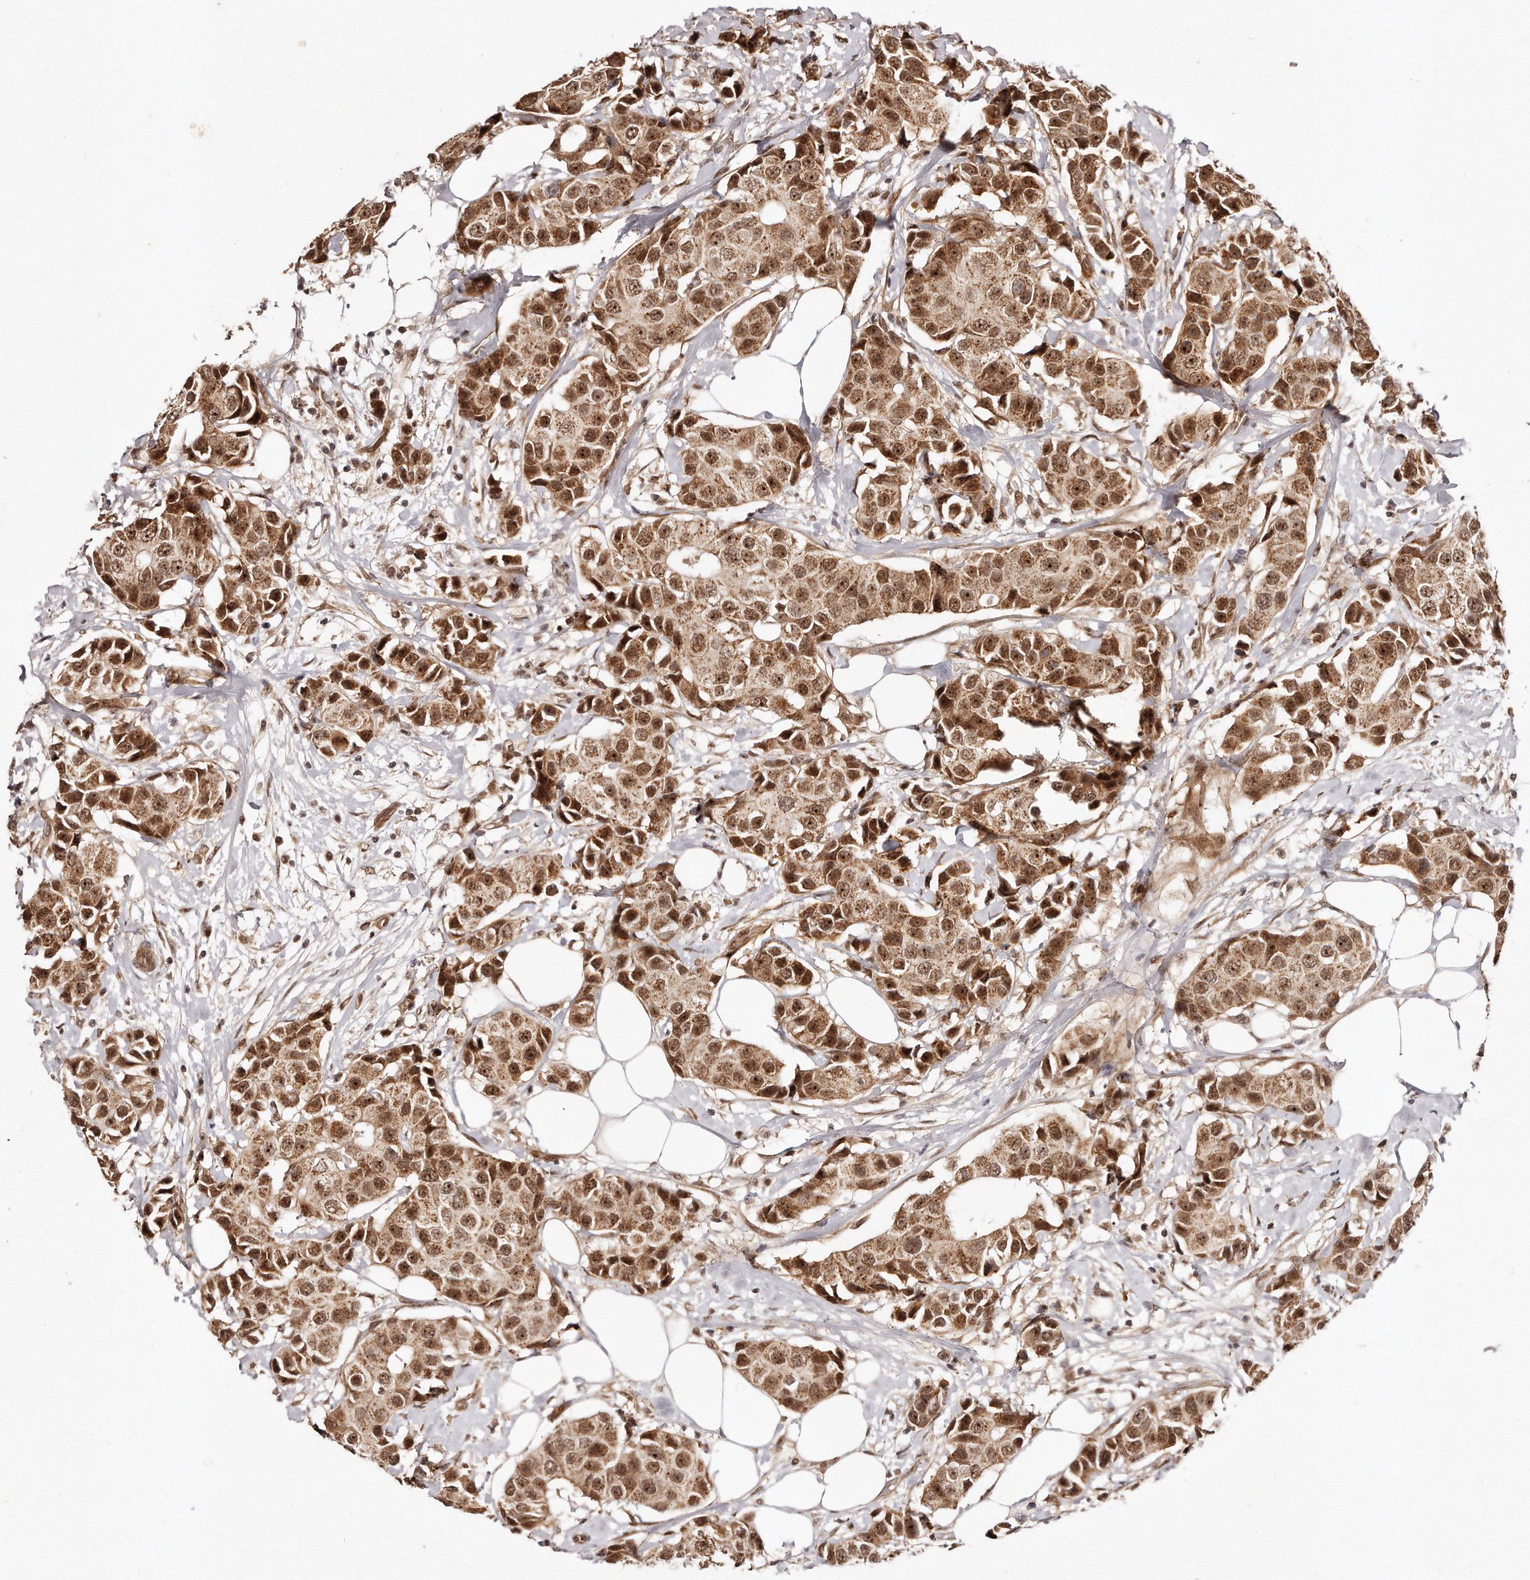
{"staining": {"intensity": "moderate", "quantity": ">75%", "location": "cytoplasmic/membranous,nuclear"}, "tissue": "breast cancer", "cell_type": "Tumor cells", "image_type": "cancer", "snomed": [{"axis": "morphology", "description": "Normal tissue, NOS"}, {"axis": "morphology", "description": "Duct carcinoma"}, {"axis": "topography", "description": "Breast"}], "caption": "Tumor cells exhibit medium levels of moderate cytoplasmic/membranous and nuclear positivity in about >75% of cells in breast cancer (intraductal carcinoma).", "gene": "SOX4", "patient": {"sex": "female", "age": 39}}